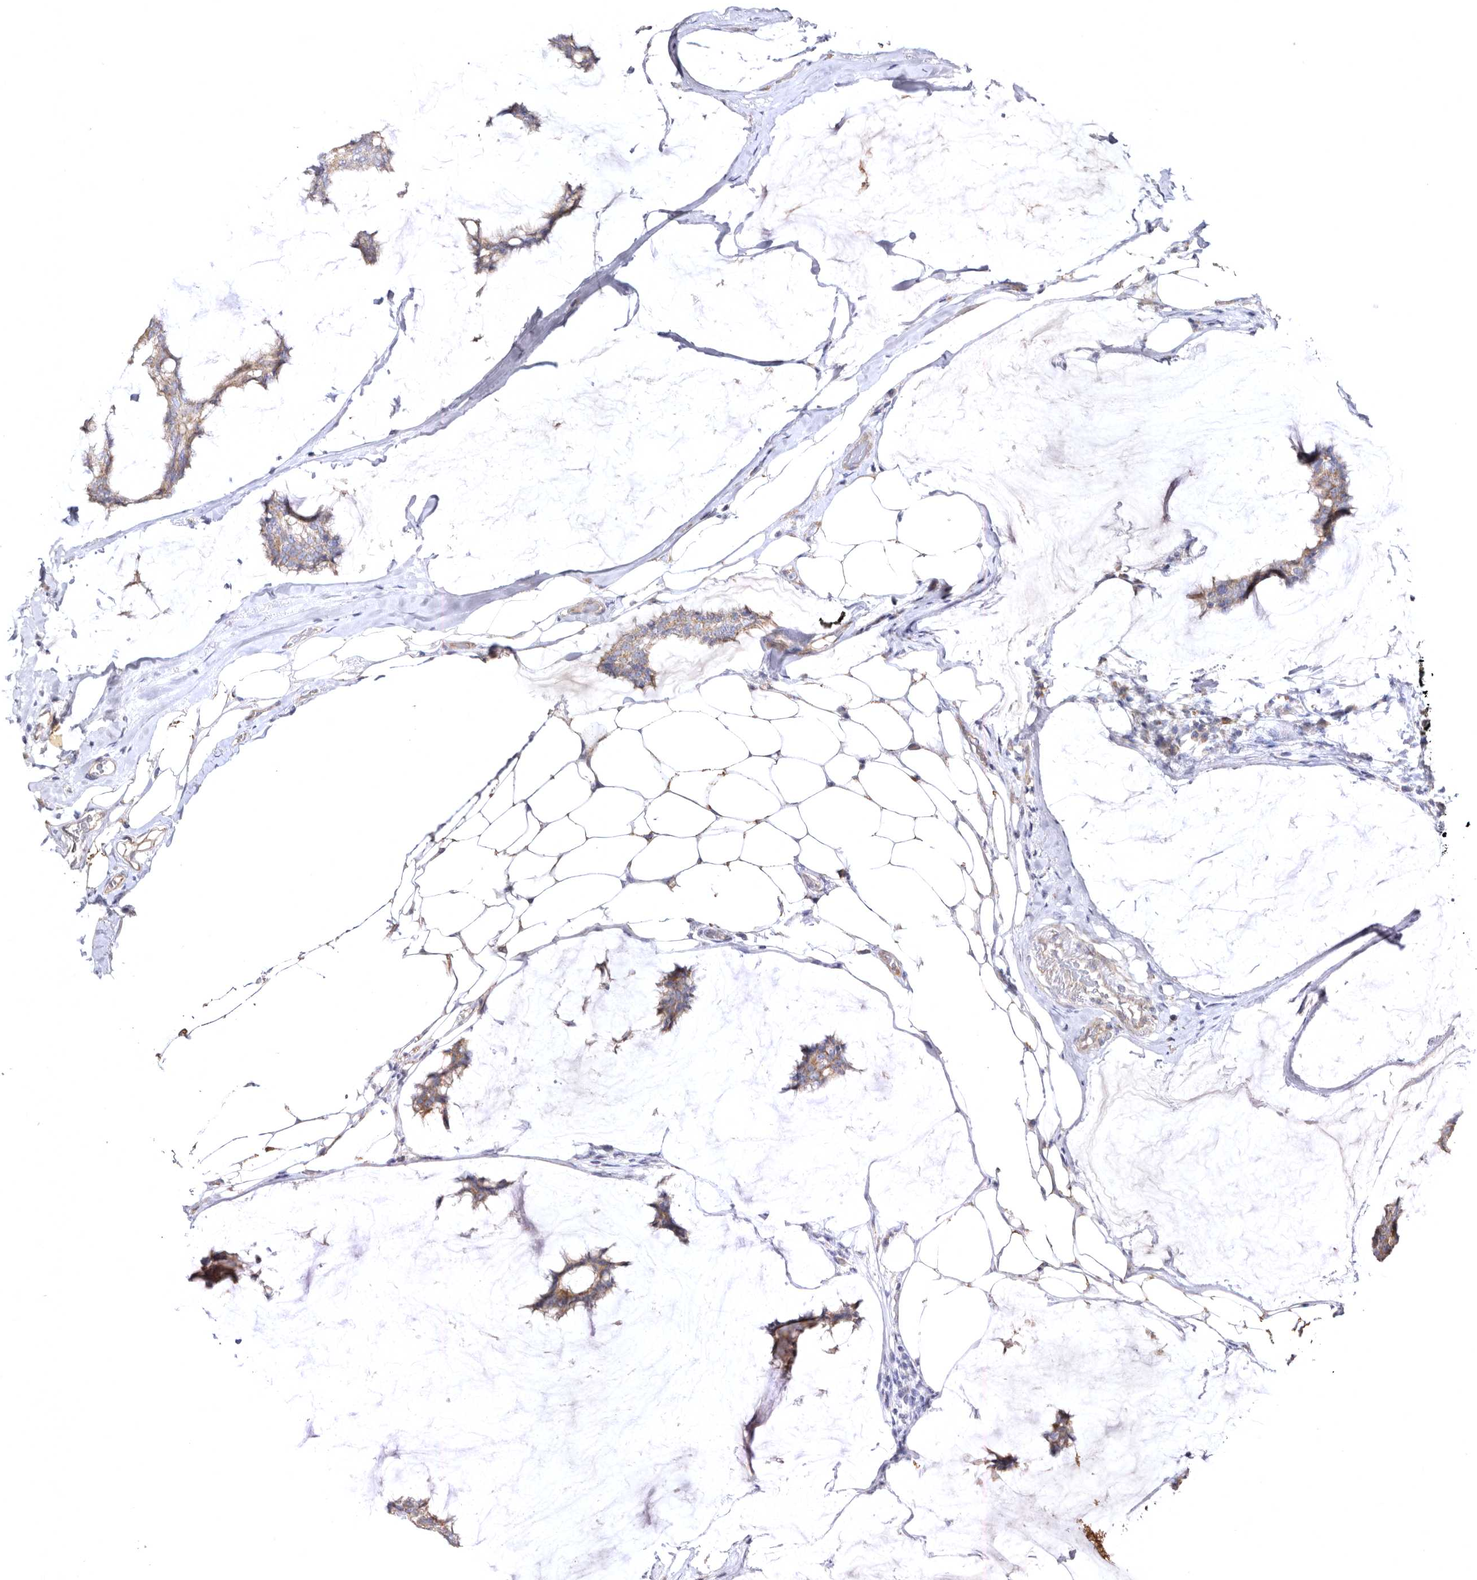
{"staining": {"intensity": "moderate", "quantity": "25%-75%", "location": "cytoplasmic/membranous"}, "tissue": "breast cancer", "cell_type": "Tumor cells", "image_type": "cancer", "snomed": [{"axis": "morphology", "description": "Duct carcinoma"}, {"axis": "topography", "description": "Breast"}], "caption": "Protein staining displays moderate cytoplasmic/membranous staining in approximately 25%-75% of tumor cells in intraductal carcinoma (breast).", "gene": "BAIAP2L1", "patient": {"sex": "female", "age": 93}}